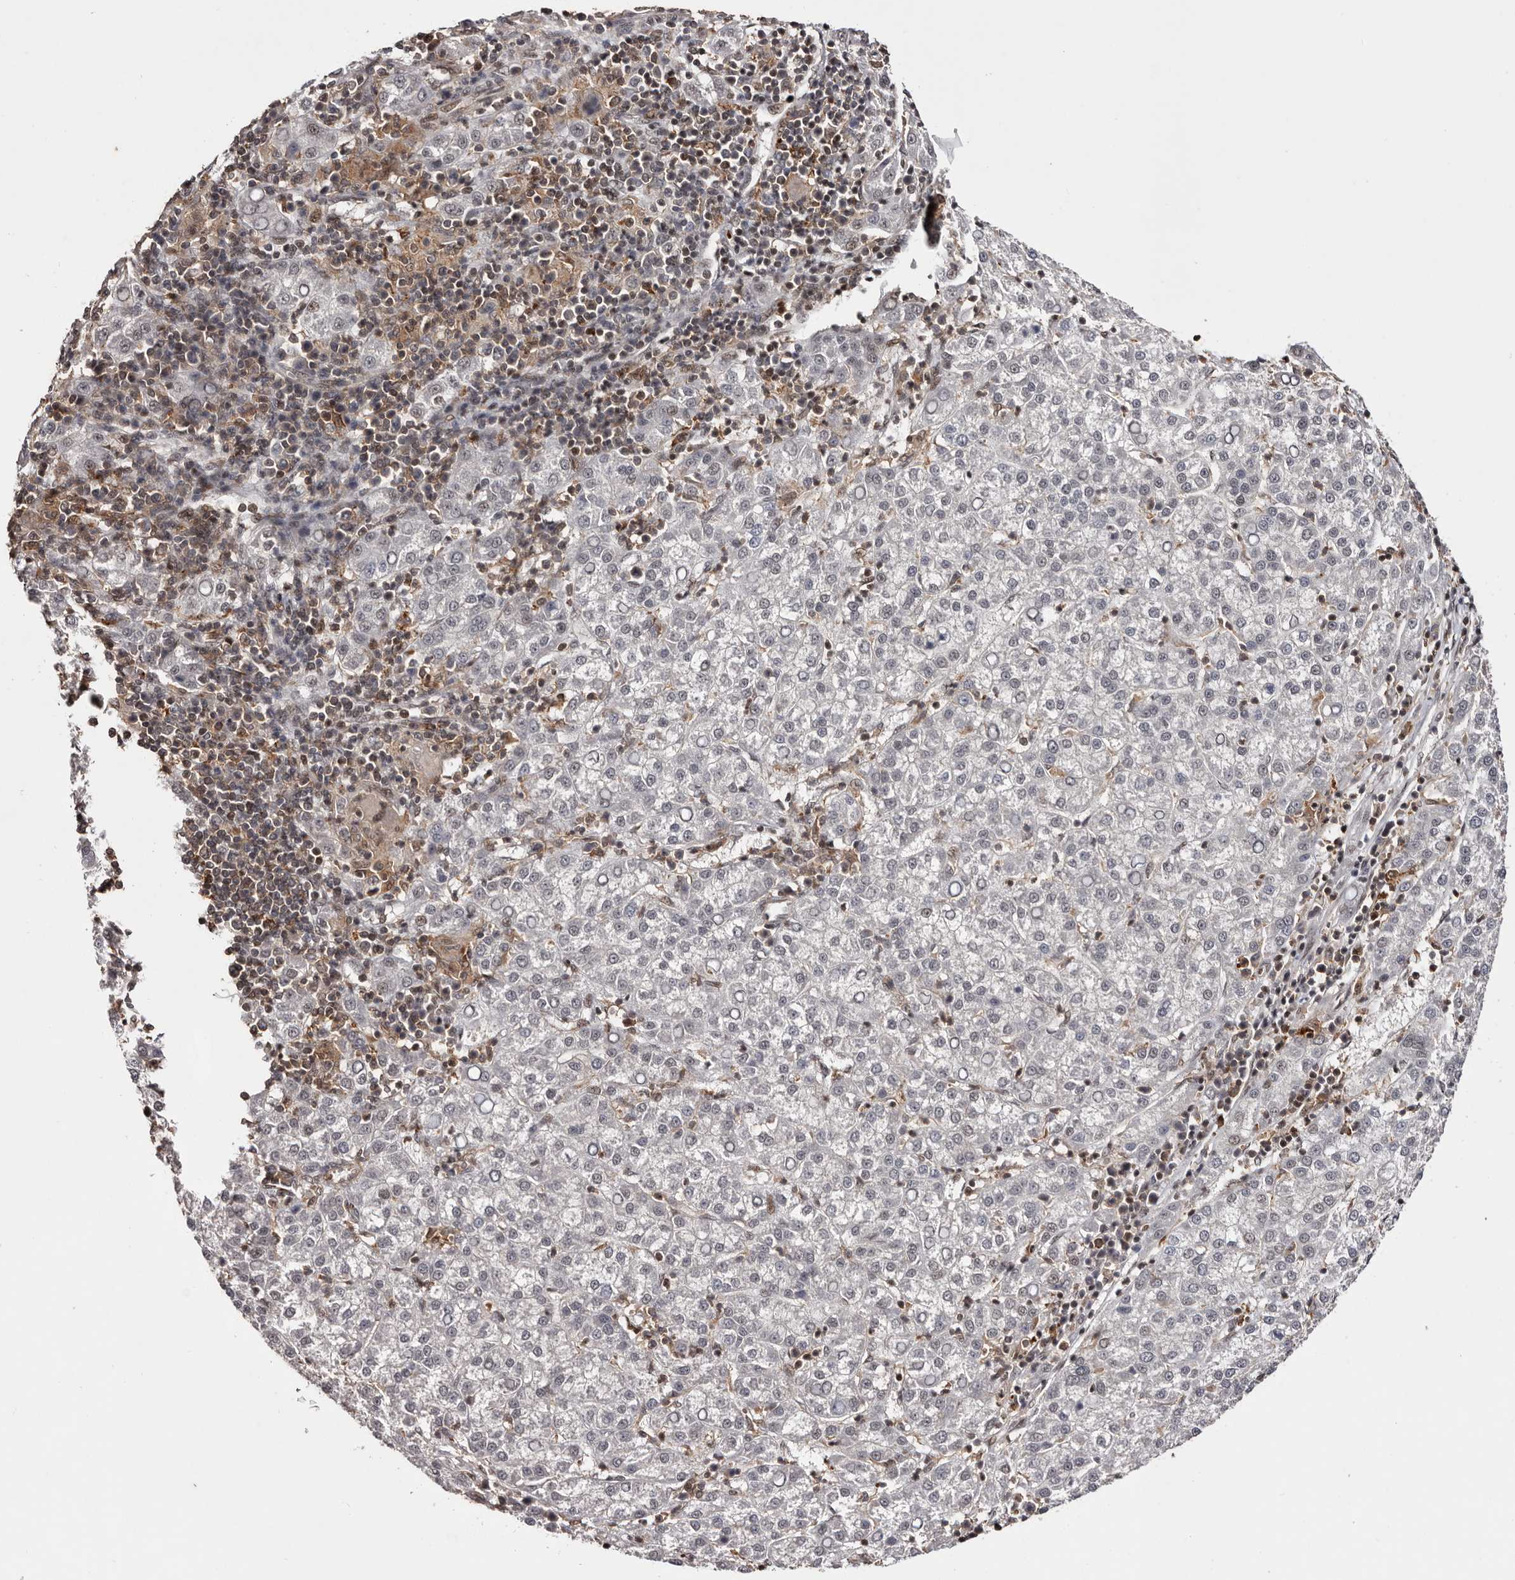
{"staining": {"intensity": "negative", "quantity": "none", "location": "none"}, "tissue": "liver cancer", "cell_type": "Tumor cells", "image_type": "cancer", "snomed": [{"axis": "morphology", "description": "Carcinoma, Hepatocellular, NOS"}, {"axis": "topography", "description": "Liver"}], "caption": "Immunohistochemical staining of human liver cancer (hepatocellular carcinoma) exhibits no significant expression in tumor cells. The staining is performed using DAB brown chromogen with nuclei counter-stained in using hematoxylin.", "gene": "FBXO5", "patient": {"sex": "female", "age": 58}}